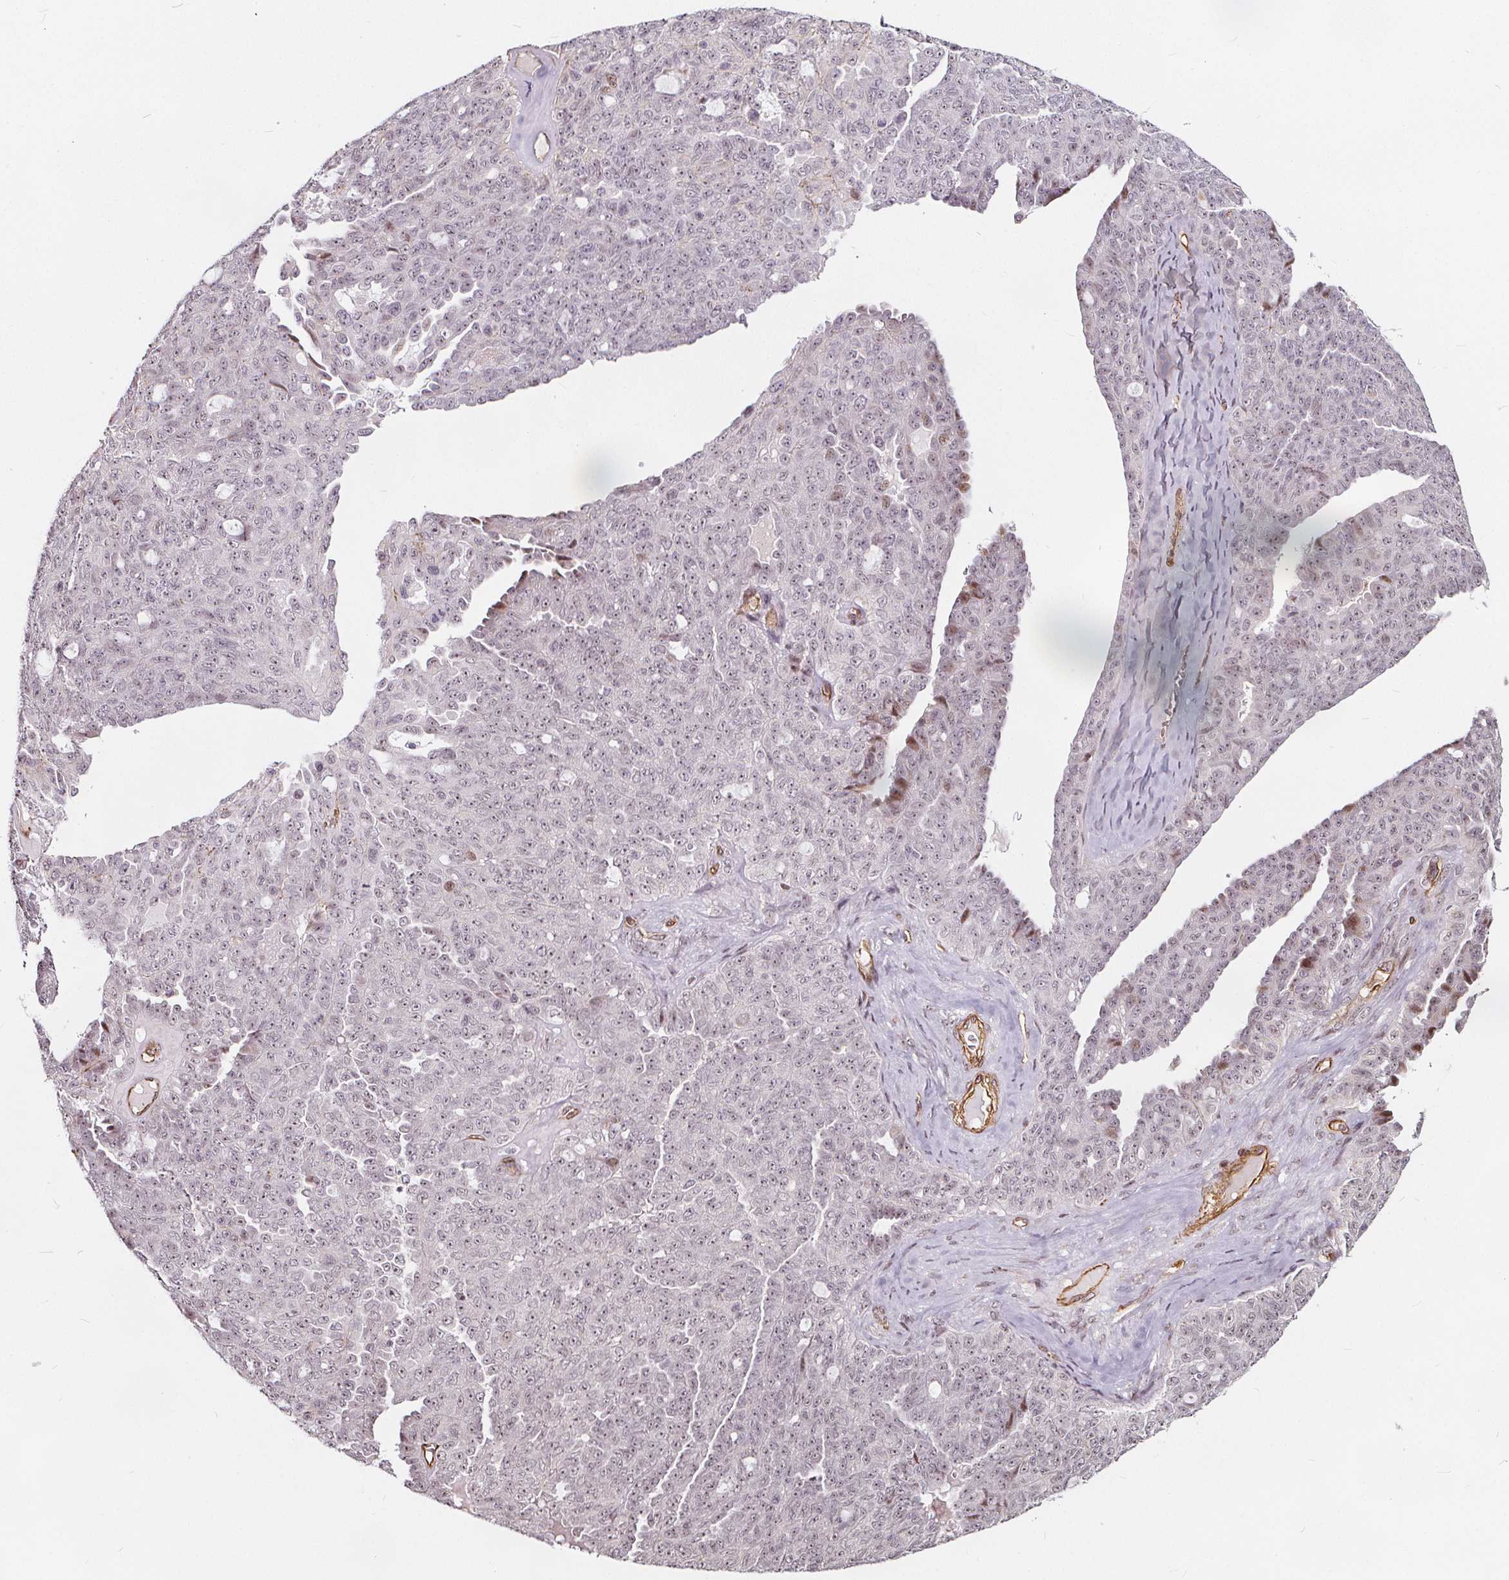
{"staining": {"intensity": "weak", "quantity": "25%-75%", "location": "nuclear"}, "tissue": "ovarian cancer", "cell_type": "Tumor cells", "image_type": "cancer", "snomed": [{"axis": "morphology", "description": "Cystadenocarcinoma, serous, NOS"}, {"axis": "topography", "description": "Ovary"}], "caption": "This is a histology image of IHC staining of serous cystadenocarcinoma (ovarian), which shows weak staining in the nuclear of tumor cells.", "gene": "HAS1", "patient": {"sex": "female", "age": 71}}